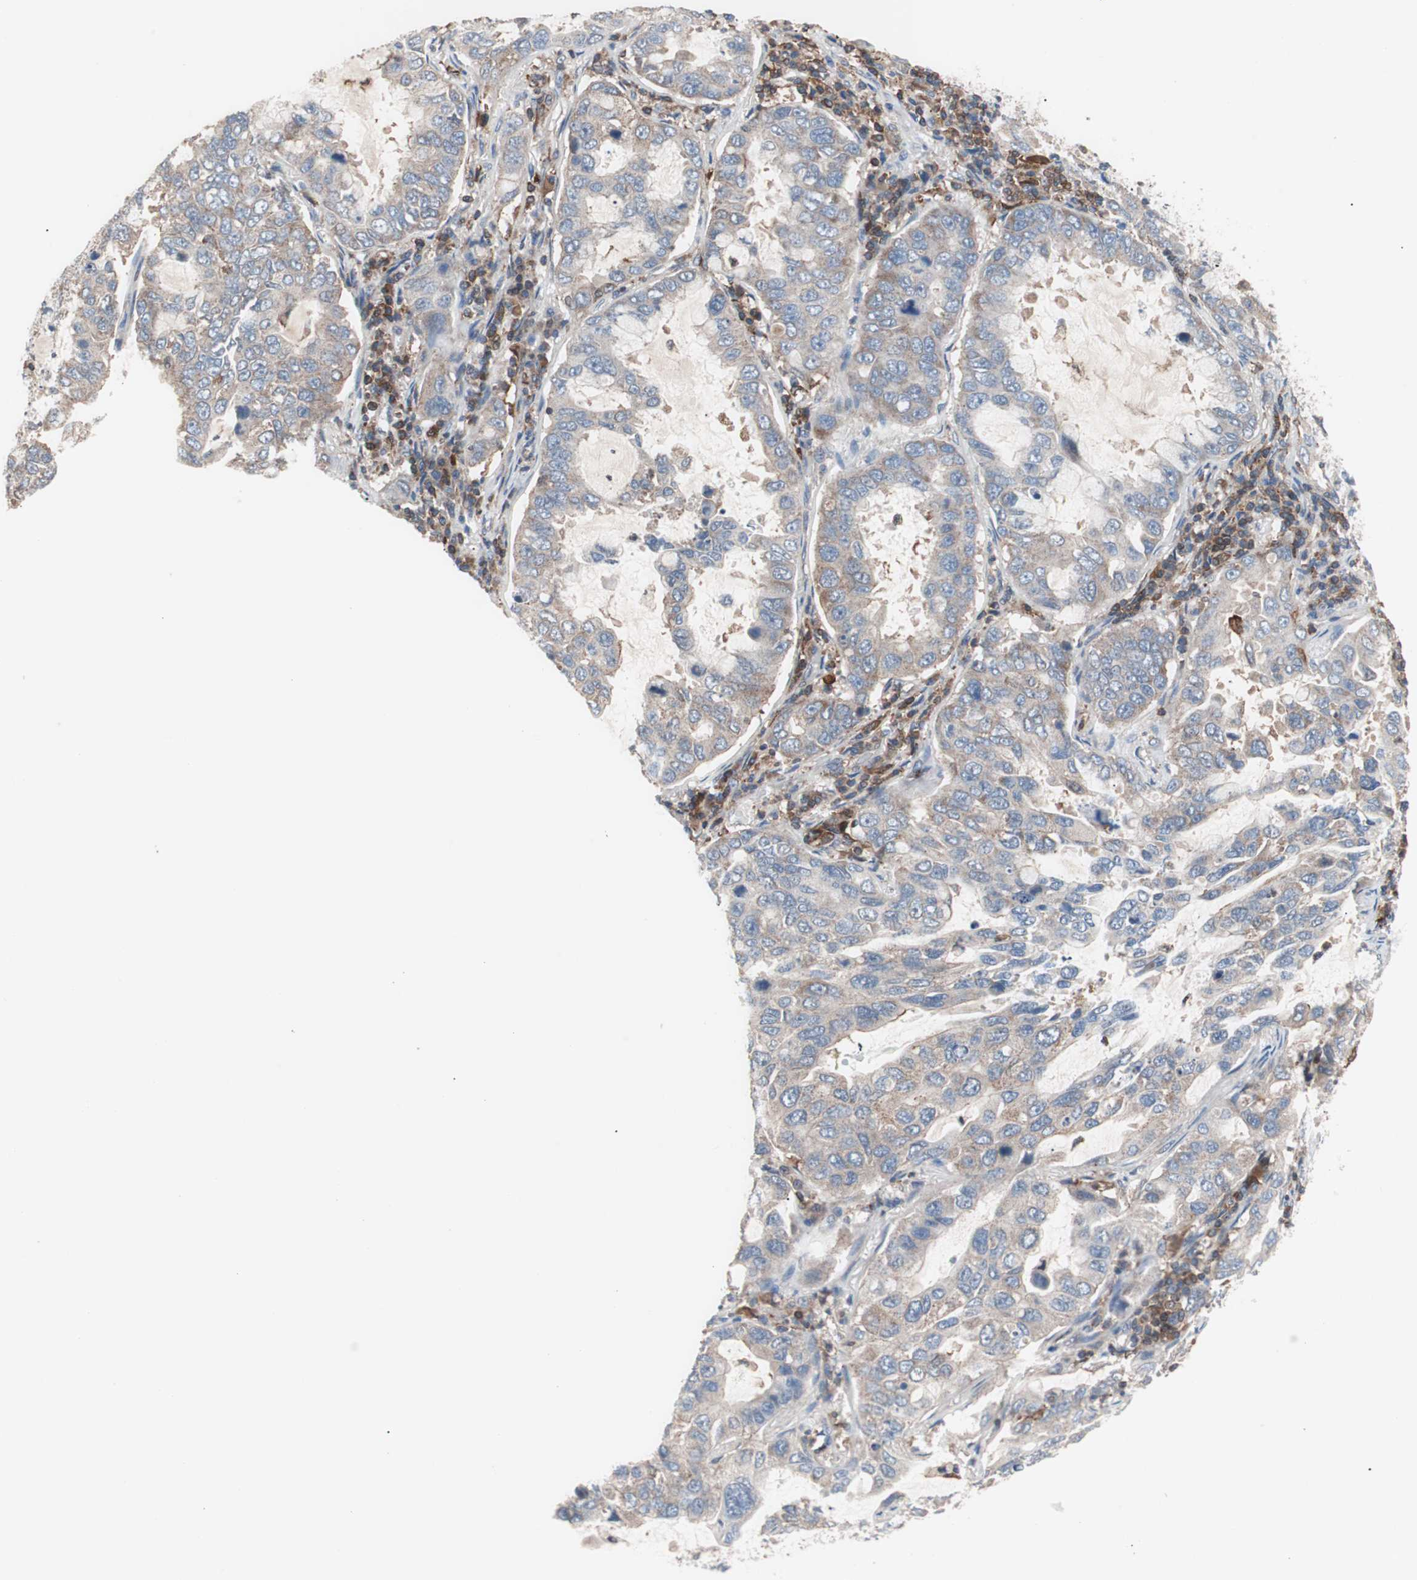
{"staining": {"intensity": "weak", "quantity": ">75%", "location": "cytoplasmic/membranous"}, "tissue": "lung cancer", "cell_type": "Tumor cells", "image_type": "cancer", "snomed": [{"axis": "morphology", "description": "Adenocarcinoma, NOS"}, {"axis": "topography", "description": "Lung"}], "caption": "Protein expression analysis of lung adenocarcinoma exhibits weak cytoplasmic/membranous staining in about >75% of tumor cells.", "gene": "PIK3R1", "patient": {"sex": "male", "age": 64}}